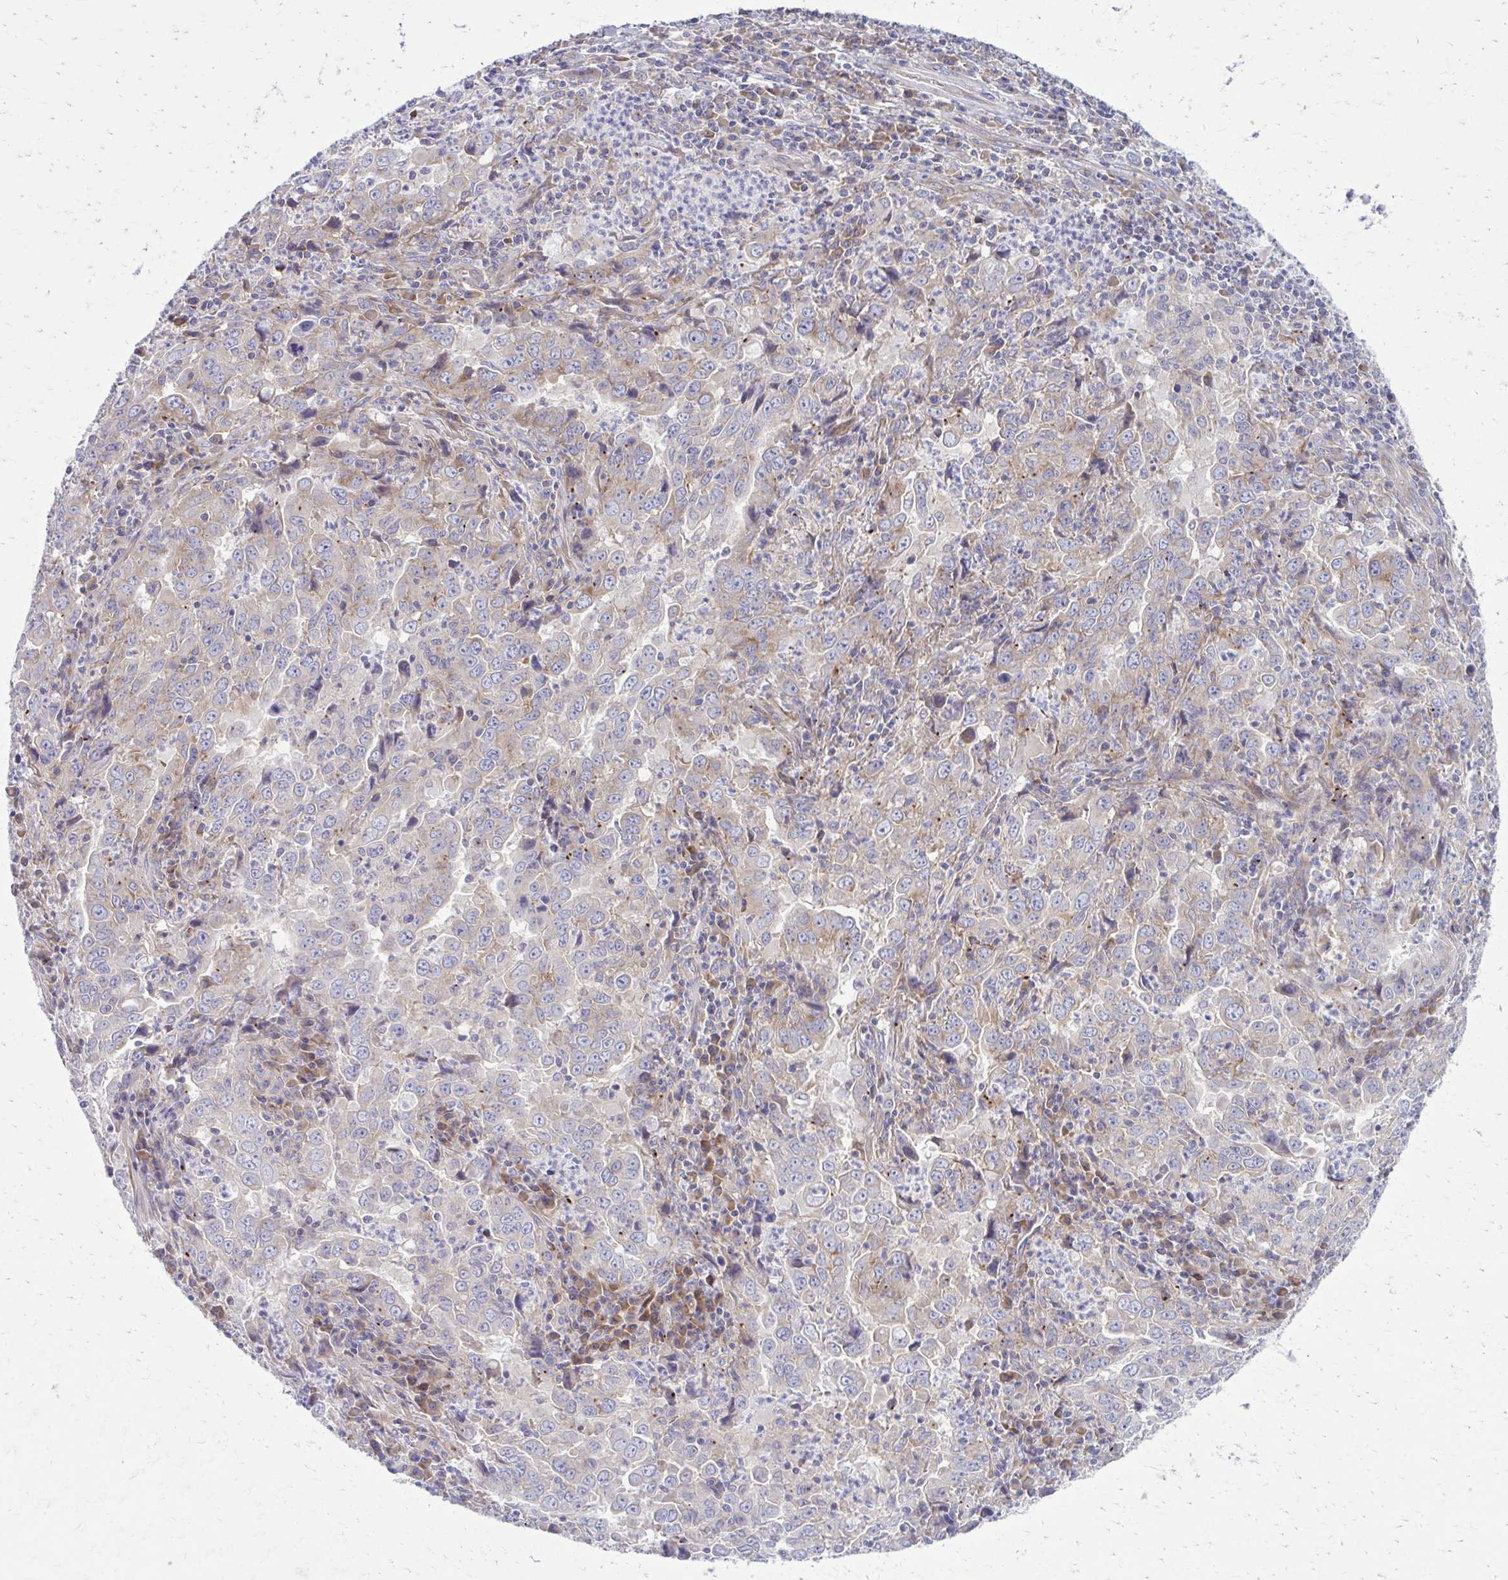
{"staining": {"intensity": "weak", "quantity": "<25%", "location": "cytoplasmic/membranous"}, "tissue": "lung cancer", "cell_type": "Tumor cells", "image_type": "cancer", "snomed": [{"axis": "morphology", "description": "Adenocarcinoma, NOS"}, {"axis": "topography", "description": "Lung"}], "caption": "Histopathology image shows no significant protein expression in tumor cells of lung adenocarcinoma.", "gene": "GIGYF2", "patient": {"sex": "male", "age": 67}}